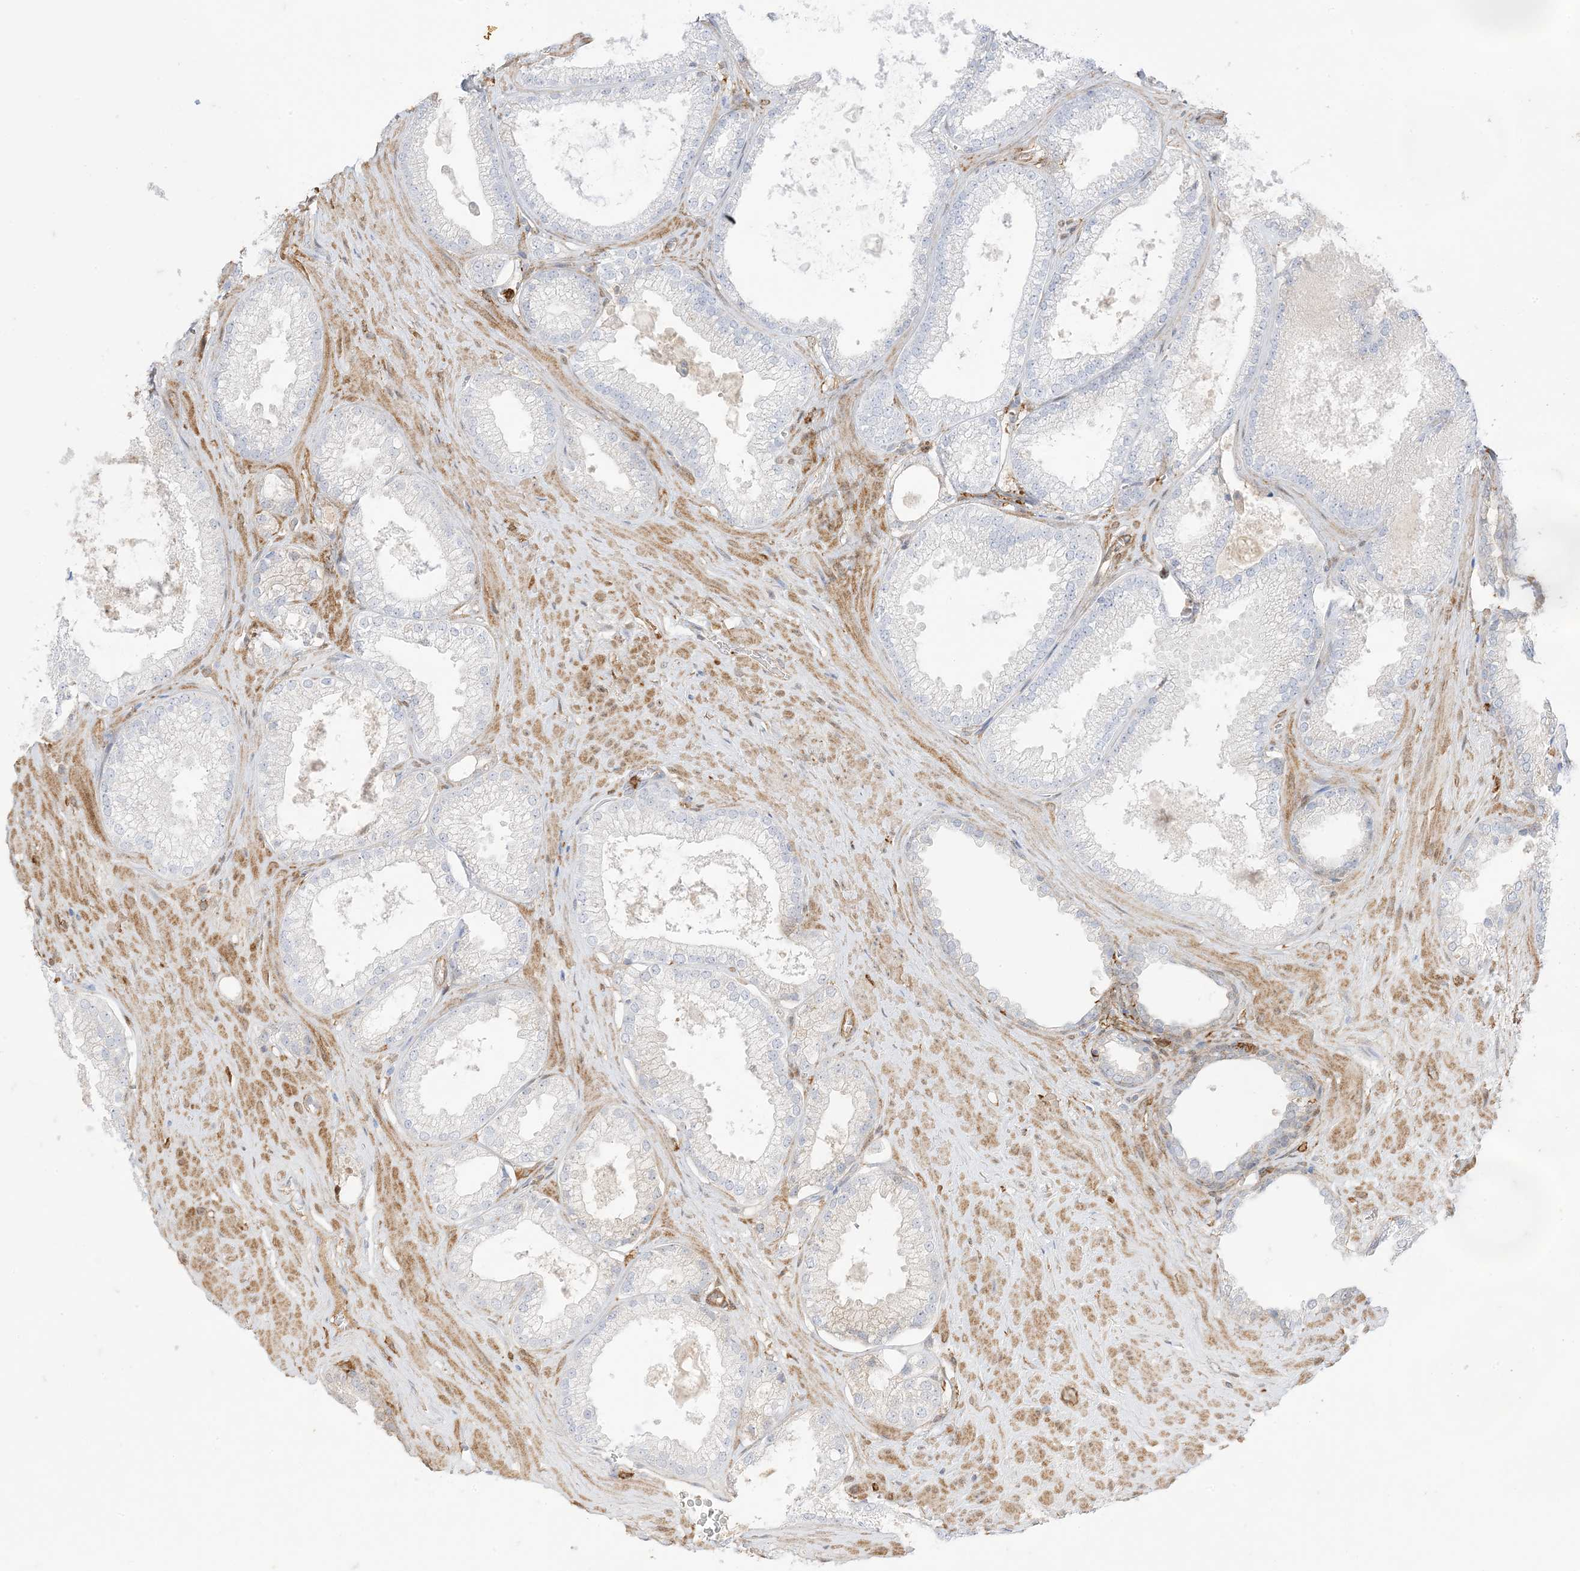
{"staining": {"intensity": "negative", "quantity": "none", "location": "none"}, "tissue": "prostate cancer", "cell_type": "Tumor cells", "image_type": "cancer", "snomed": [{"axis": "morphology", "description": "Adenocarcinoma, Low grade"}, {"axis": "topography", "description": "Prostate"}], "caption": "High magnification brightfield microscopy of prostate cancer stained with DAB (3,3'-diaminobenzidine) (brown) and counterstained with hematoxylin (blue): tumor cells show no significant positivity. (DAB immunohistochemistry (IHC), high magnification).", "gene": "GSN", "patient": {"sex": "male", "age": 62}}